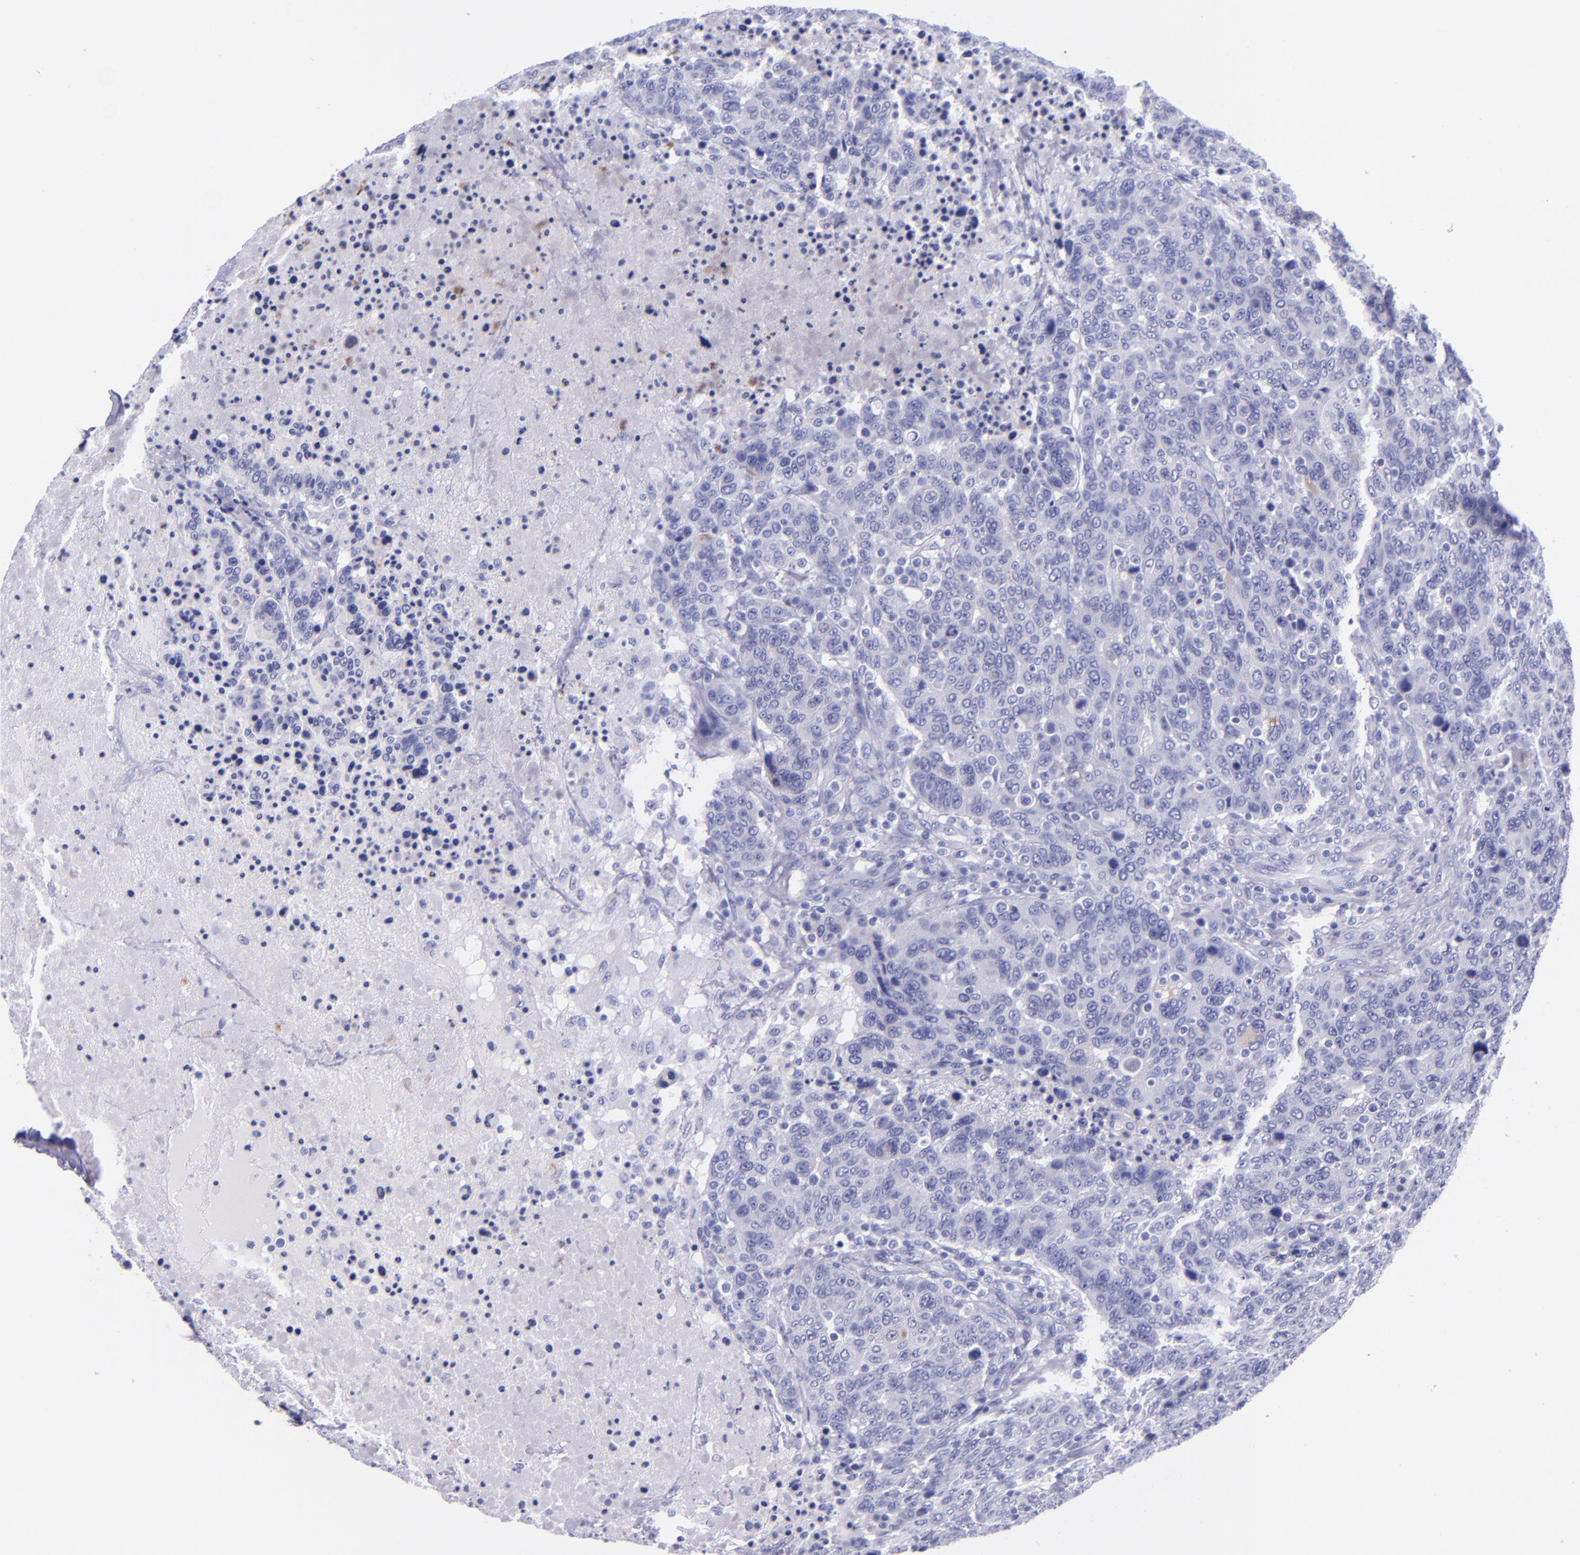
{"staining": {"intensity": "negative", "quantity": "none", "location": "none"}, "tissue": "breast cancer", "cell_type": "Tumor cells", "image_type": "cancer", "snomed": [{"axis": "morphology", "description": "Duct carcinoma"}, {"axis": "topography", "description": "Breast"}], "caption": "High power microscopy histopathology image of an IHC photomicrograph of breast invasive ductal carcinoma, revealing no significant positivity in tumor cells. (DAB (3,3'-diaminobenzidine) immunohistochemistry visualized using brightfield microscopy, high magnification).", "gene": "SLPI", "patient": {"sex": "female", "age": 37}}